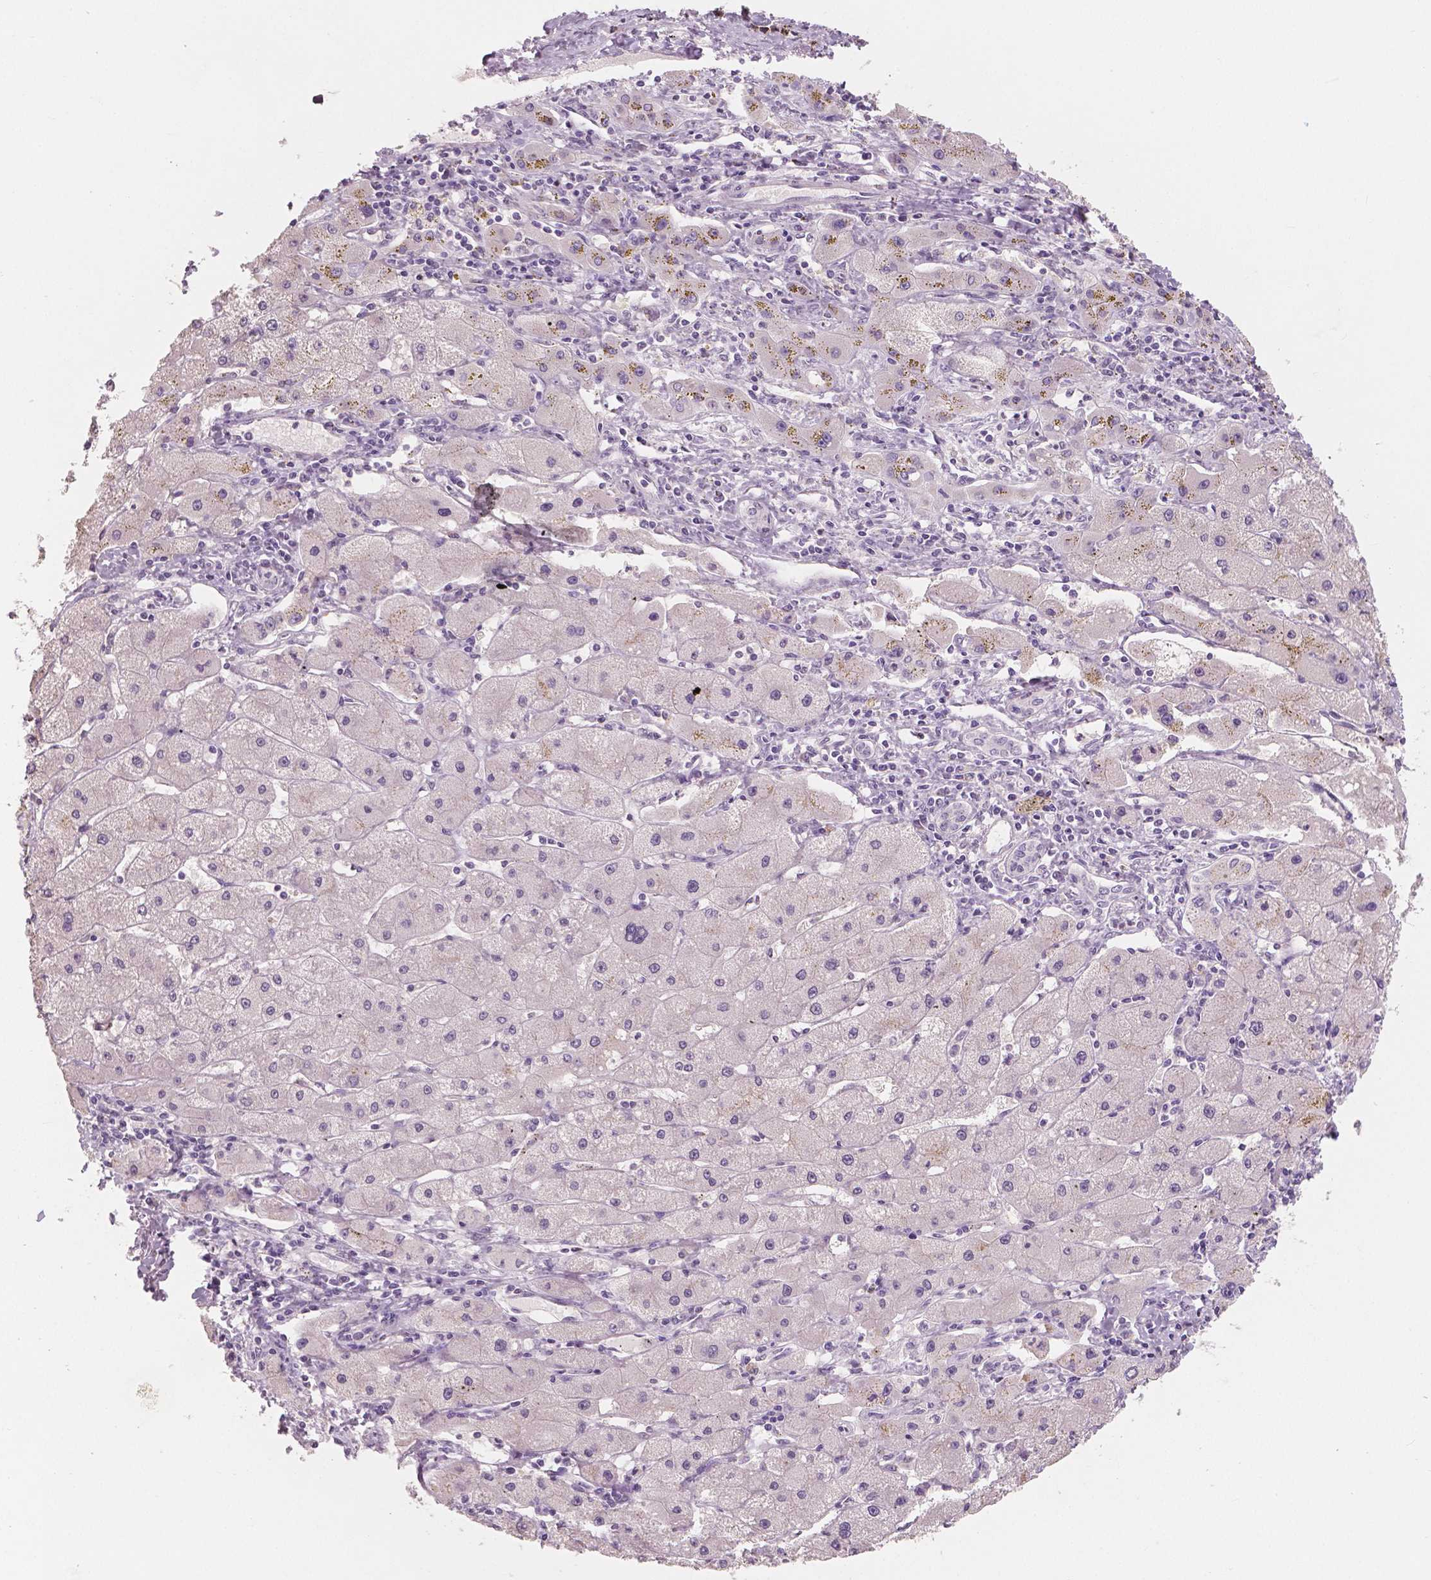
{"staining": {"intensity": "negative", "quantity": "none", "location": "none"}, "tissue": "liver cancer", "cell_type": "Tumor cells", "image_type": "cancer", "snomed": [{"axis": "morphology", "description": "Carcinoma, Hepatocellular, NOS"}, {"axis": "topography", "description": "Liver"}], "caption": "Immunohistochemistry (IHC) of human liver cancer (hepatocellular carcinoma) displays no staining in tumor cells.", "gene": "NECAB1", "patient": {"sex": "female", "age": 82}}